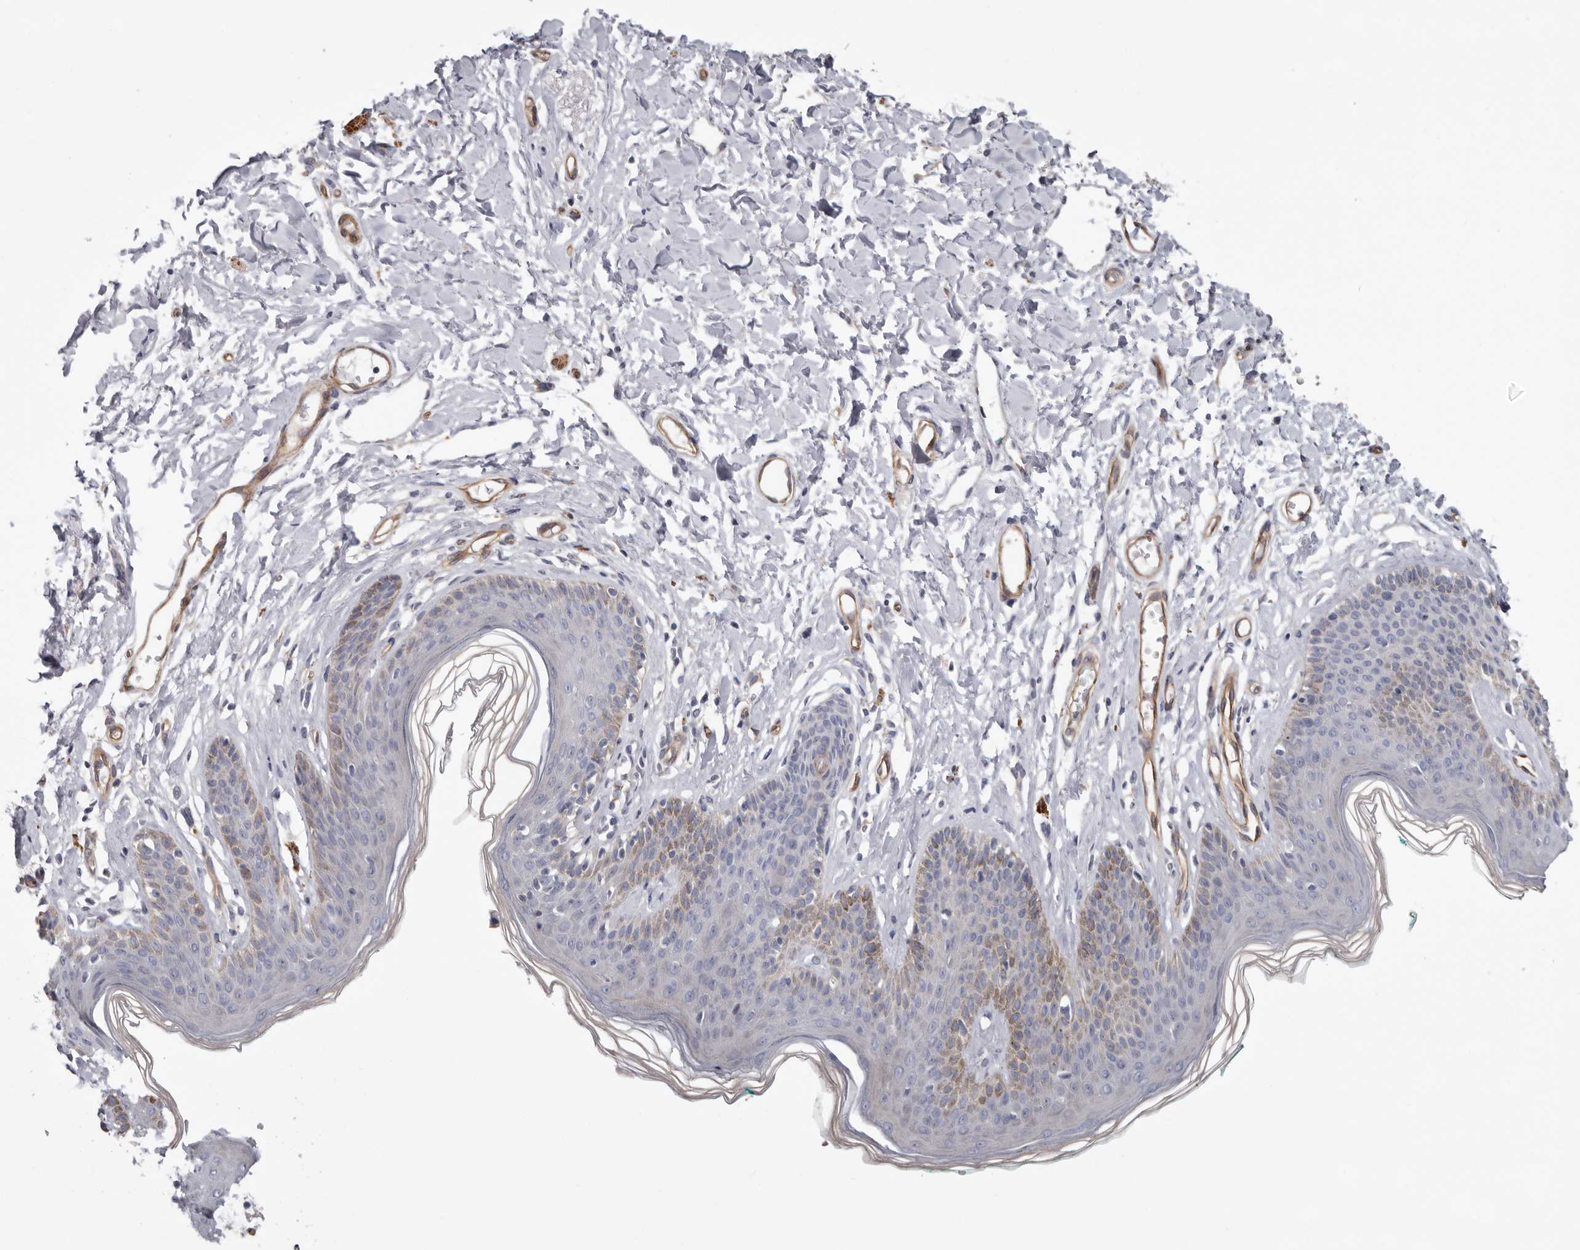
{"staining": {"intensity": "weak", "quantity": "<25%", "location": "cytoplasmic/membranous"}, "tissue": "skin", "cell_type": "Epidermal cells", "image_type": "normal", "snomed": [{"axis": "morphology", "description": "Normal tissue, NOS"}, {"axis": "morphology", "description": "Squamous cell carcinoma, NOS"}, {"axis": "topography", "description": "Vulva"}], "caption": "The micrograph reveals no significant positivity in epidermal cells of skin. (DAB (3,3'-diaminobenzidine) IHC visualized using brightfield microscopy, high magnification).", "gene": "ADGRL4", "patient": {"sex": "female", "age": 85}}